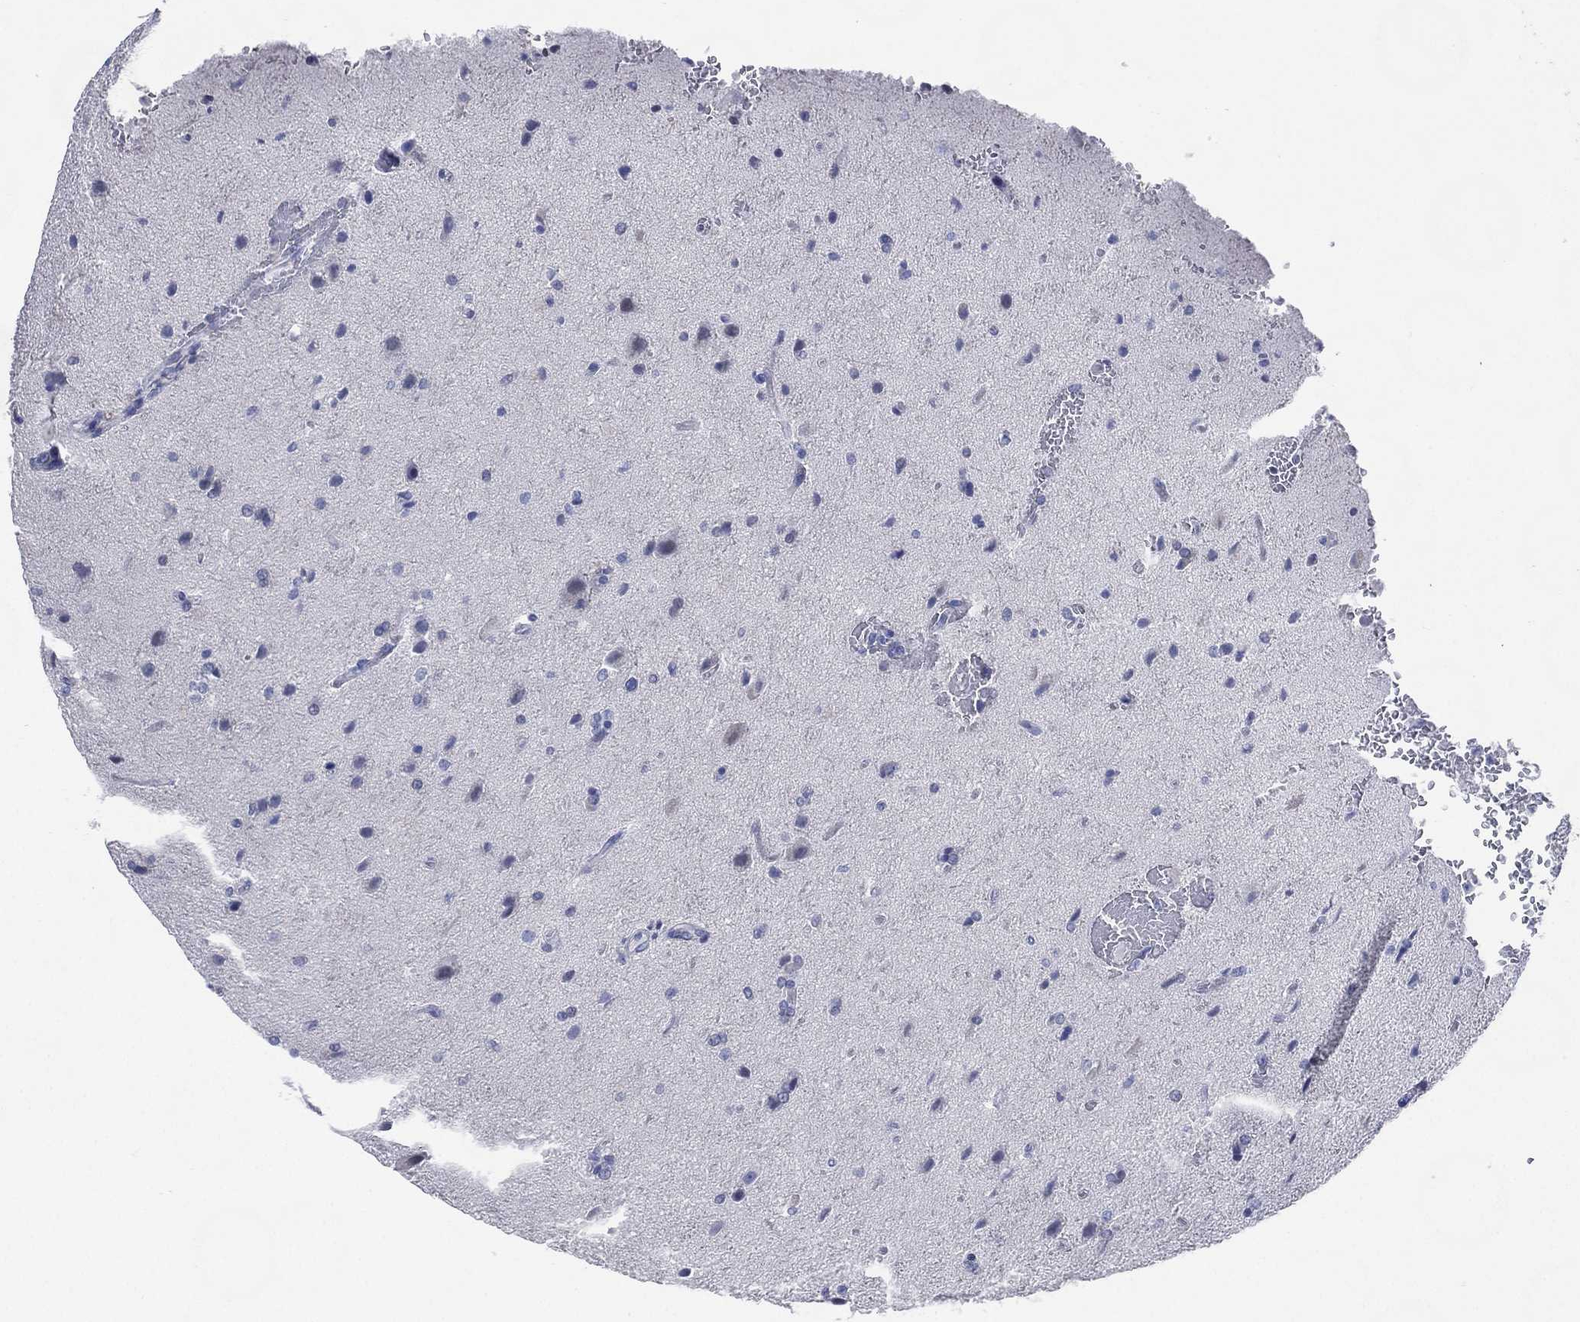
{"staining": {"intensity": "negative", "quantity": "none", "location": "none"}, "tissue": "glioma", "cell_type": "Tumor cells", "image_type": "cancer", "snomed": [{"axis": "morphology", "description": "Glioma, malignant, High grade"}, {"axis": "topography", "description": "Brain"}], "caption": "Human glioma stained for a protein using IHC demonstrates no staining in tumor cells.", "gene": "TMEM247", "patient": {"sex": "male", "age": 68}}